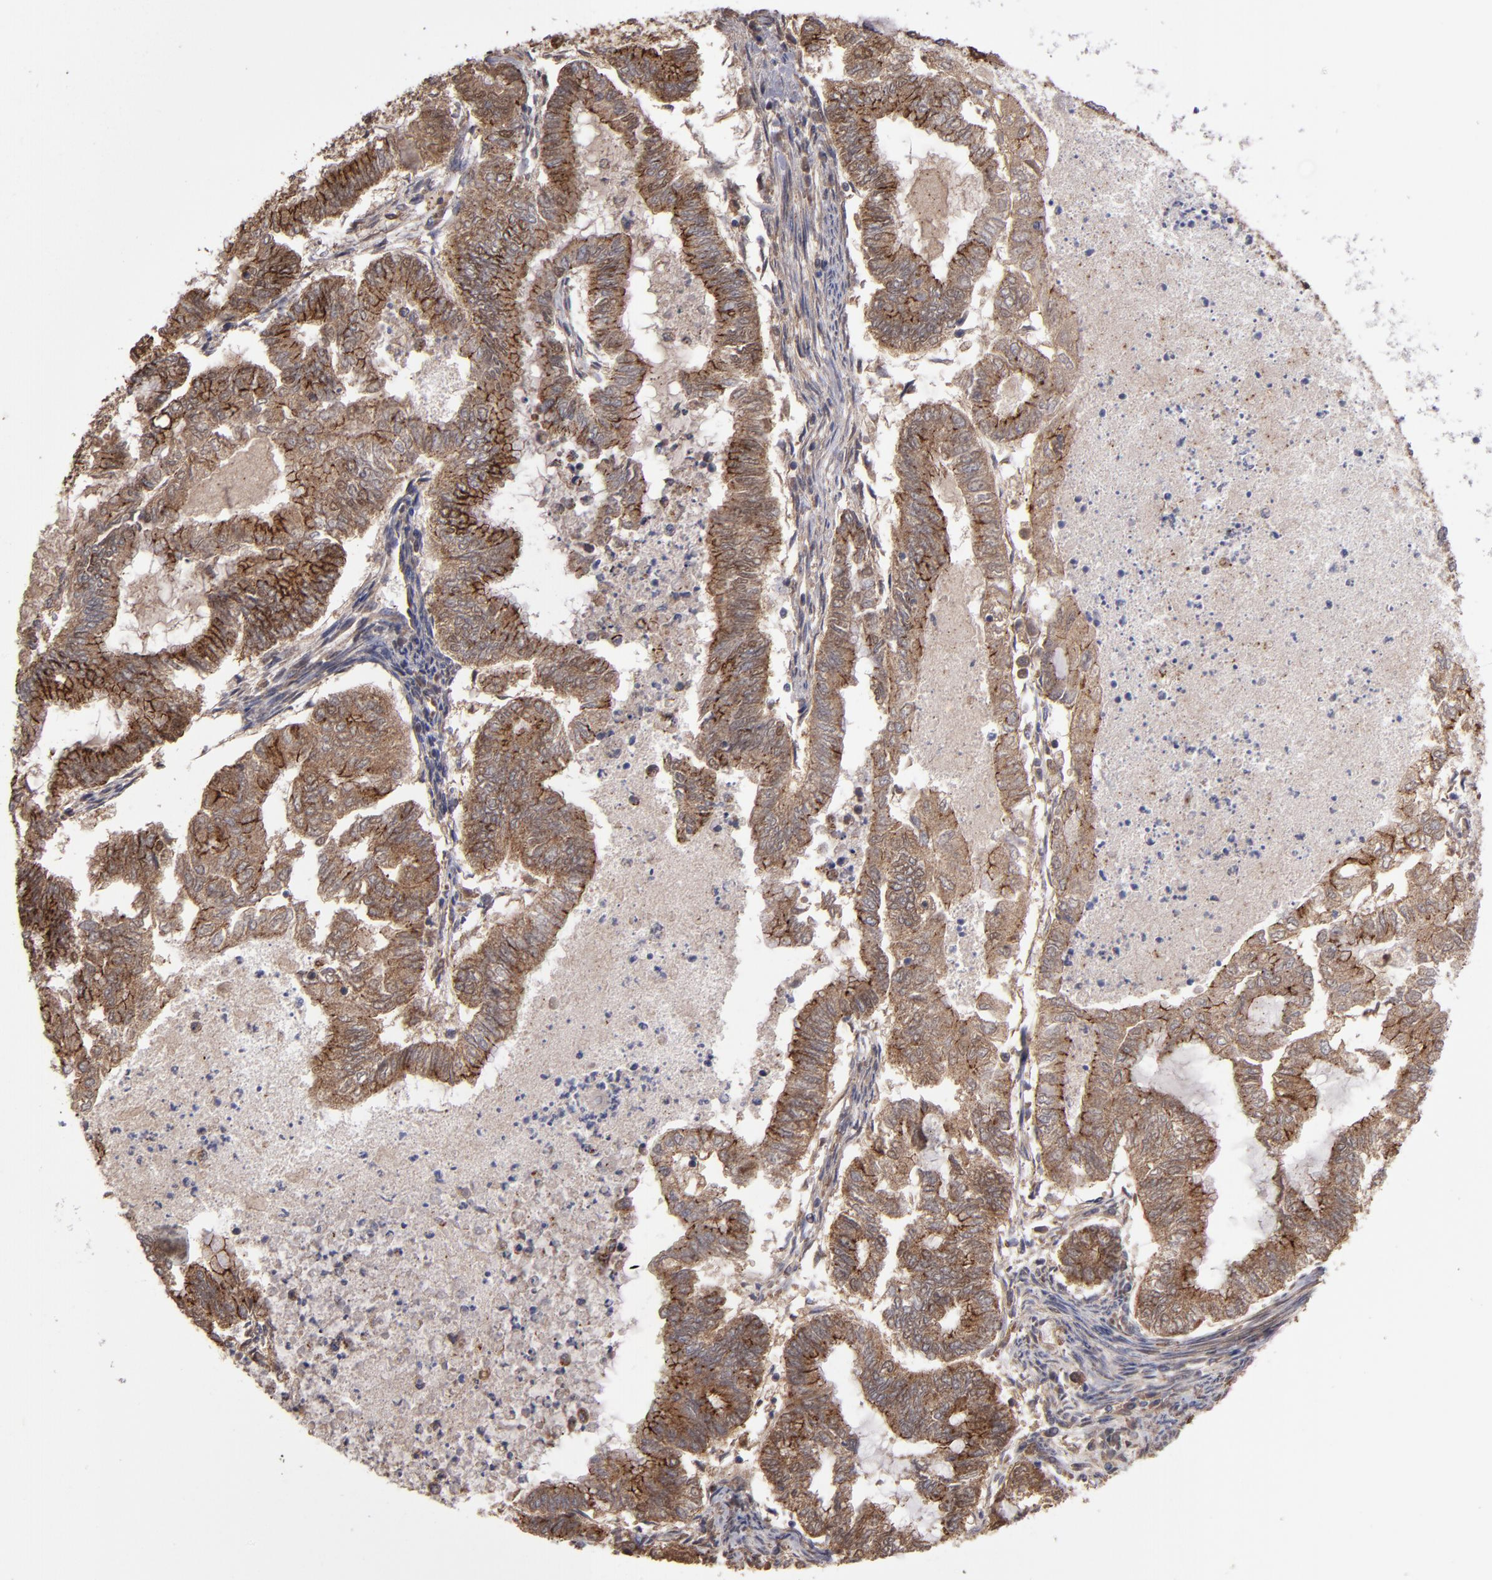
{"staining": {"intensity": "moderate", "quantity": ">75%", "location": "cytoplasmic/membranous"}, "tissue": "endometrial cancer", "cell_type": "Tumor cells", "image_type": "cancer", "snomed": [{"axis": "morphology", "description": "Adenocarcinoma, NOS"}, {"axis": "topography", "description": "Endometrium"}], "caption": "A high-resolution micrograph shows immunohistochemistry (IHC) staining of adenocarcinoma (endometrial), which reveals moderate cytoplasmic/membranous positivity in approximately >75% of tumor cells.", "gene": "RPS6KA6", "patient": {"sex": "female", "age": 79}}